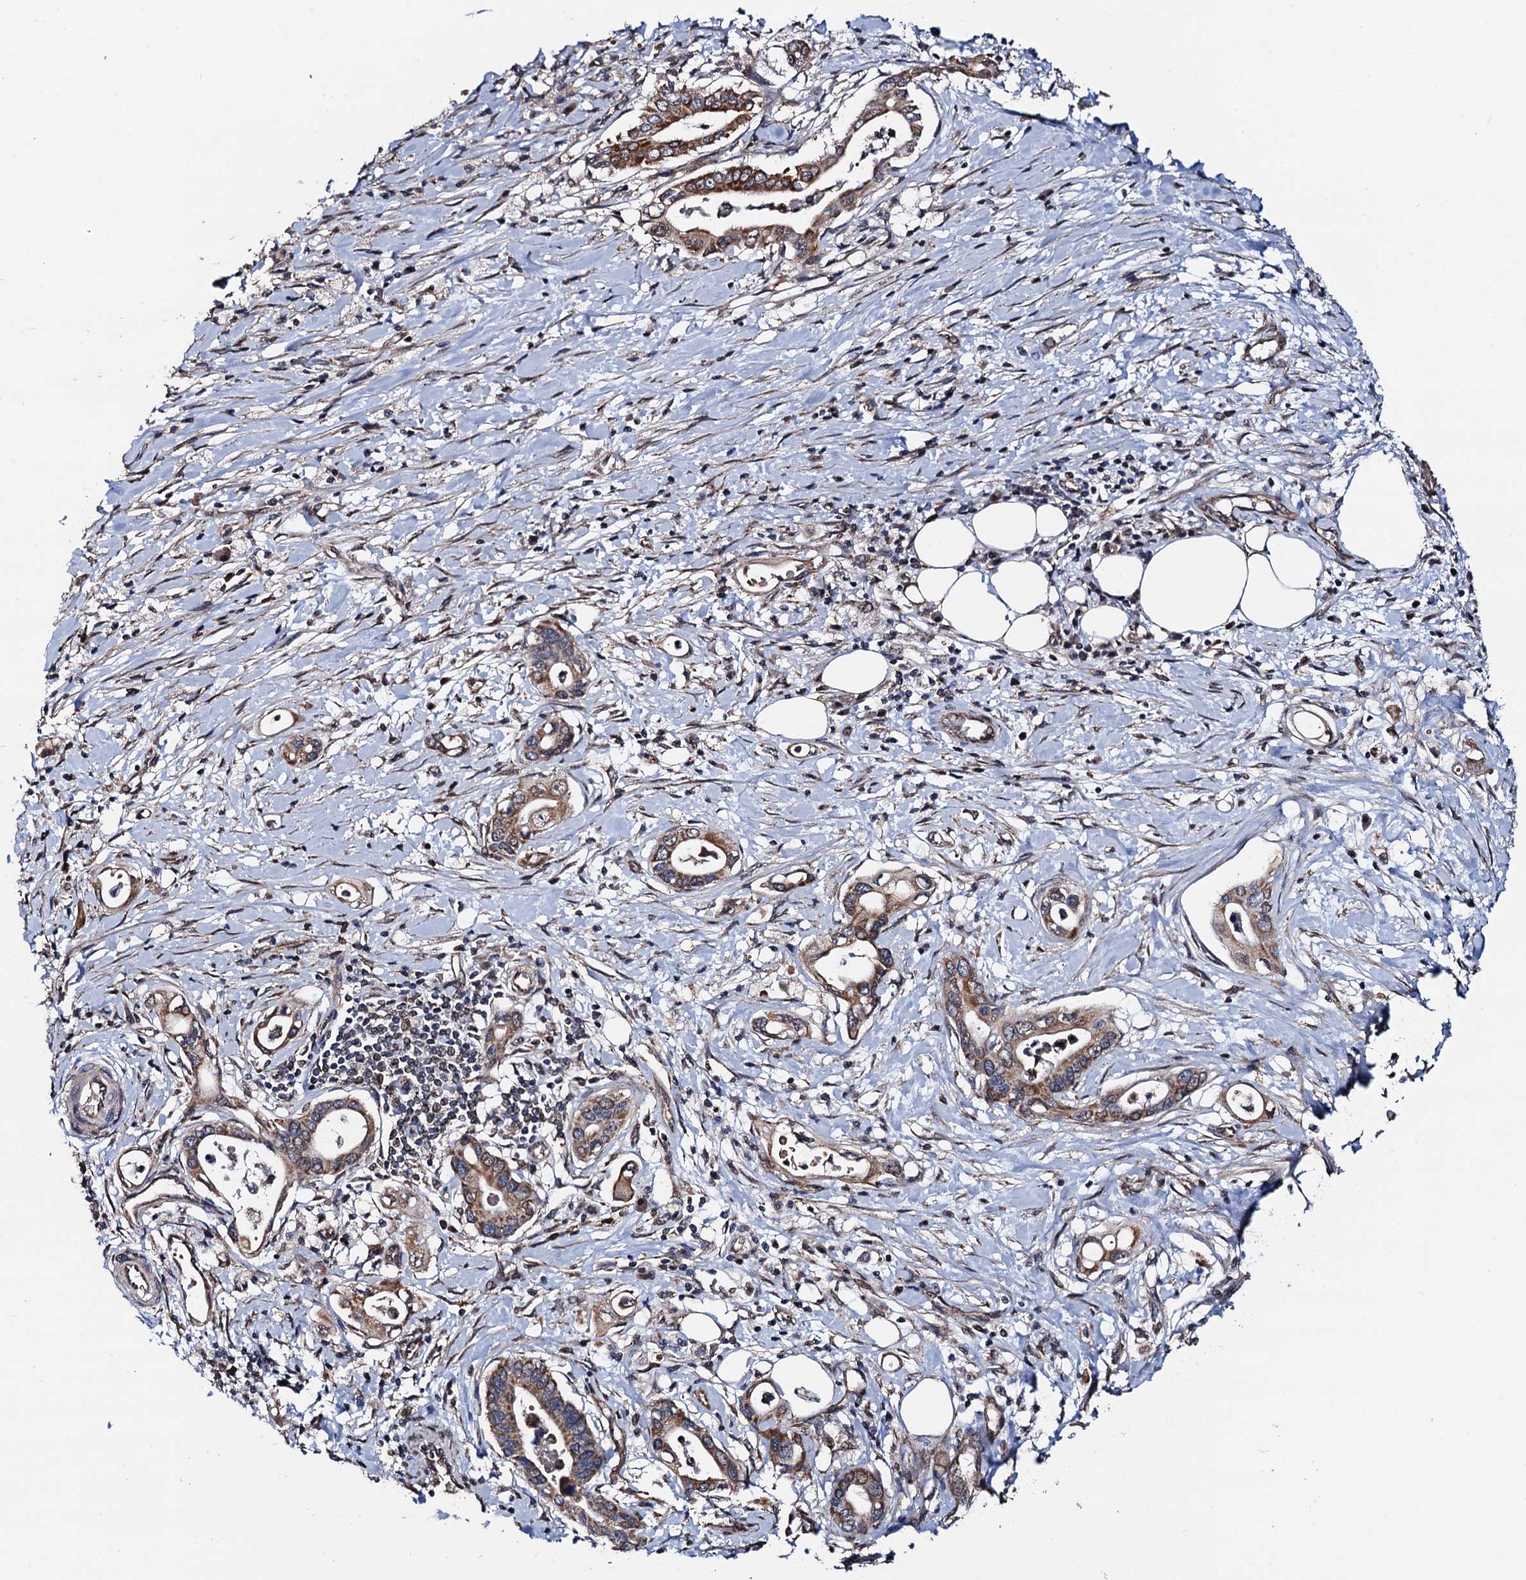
{"staining": {"intensity": "moderate", "quantity": ">75%", "location": "cytoplasmic/membranous"}, "tissue": "pancreatic cancer", "cell_type": "Tumor cells", "image_type": "cancer", "snomed": [{"axis": "morphology", "description": "Adenocarcinoma, NOS"}, {"axis": "topography", "description": "Pancreas"}], "caption": "High-magnification brightfield microscopy of pancreatic cancer stained with DAB (3,3'-diaminobenzidine) (brown) and counterstained with hematoxylin (blue). tumor cells exhibit moderate cytoplasmic/membranous staining is present in approximately>75% of cells.", "gene": "PTCD3", "patient": {"sex": "female", "age": 77}}